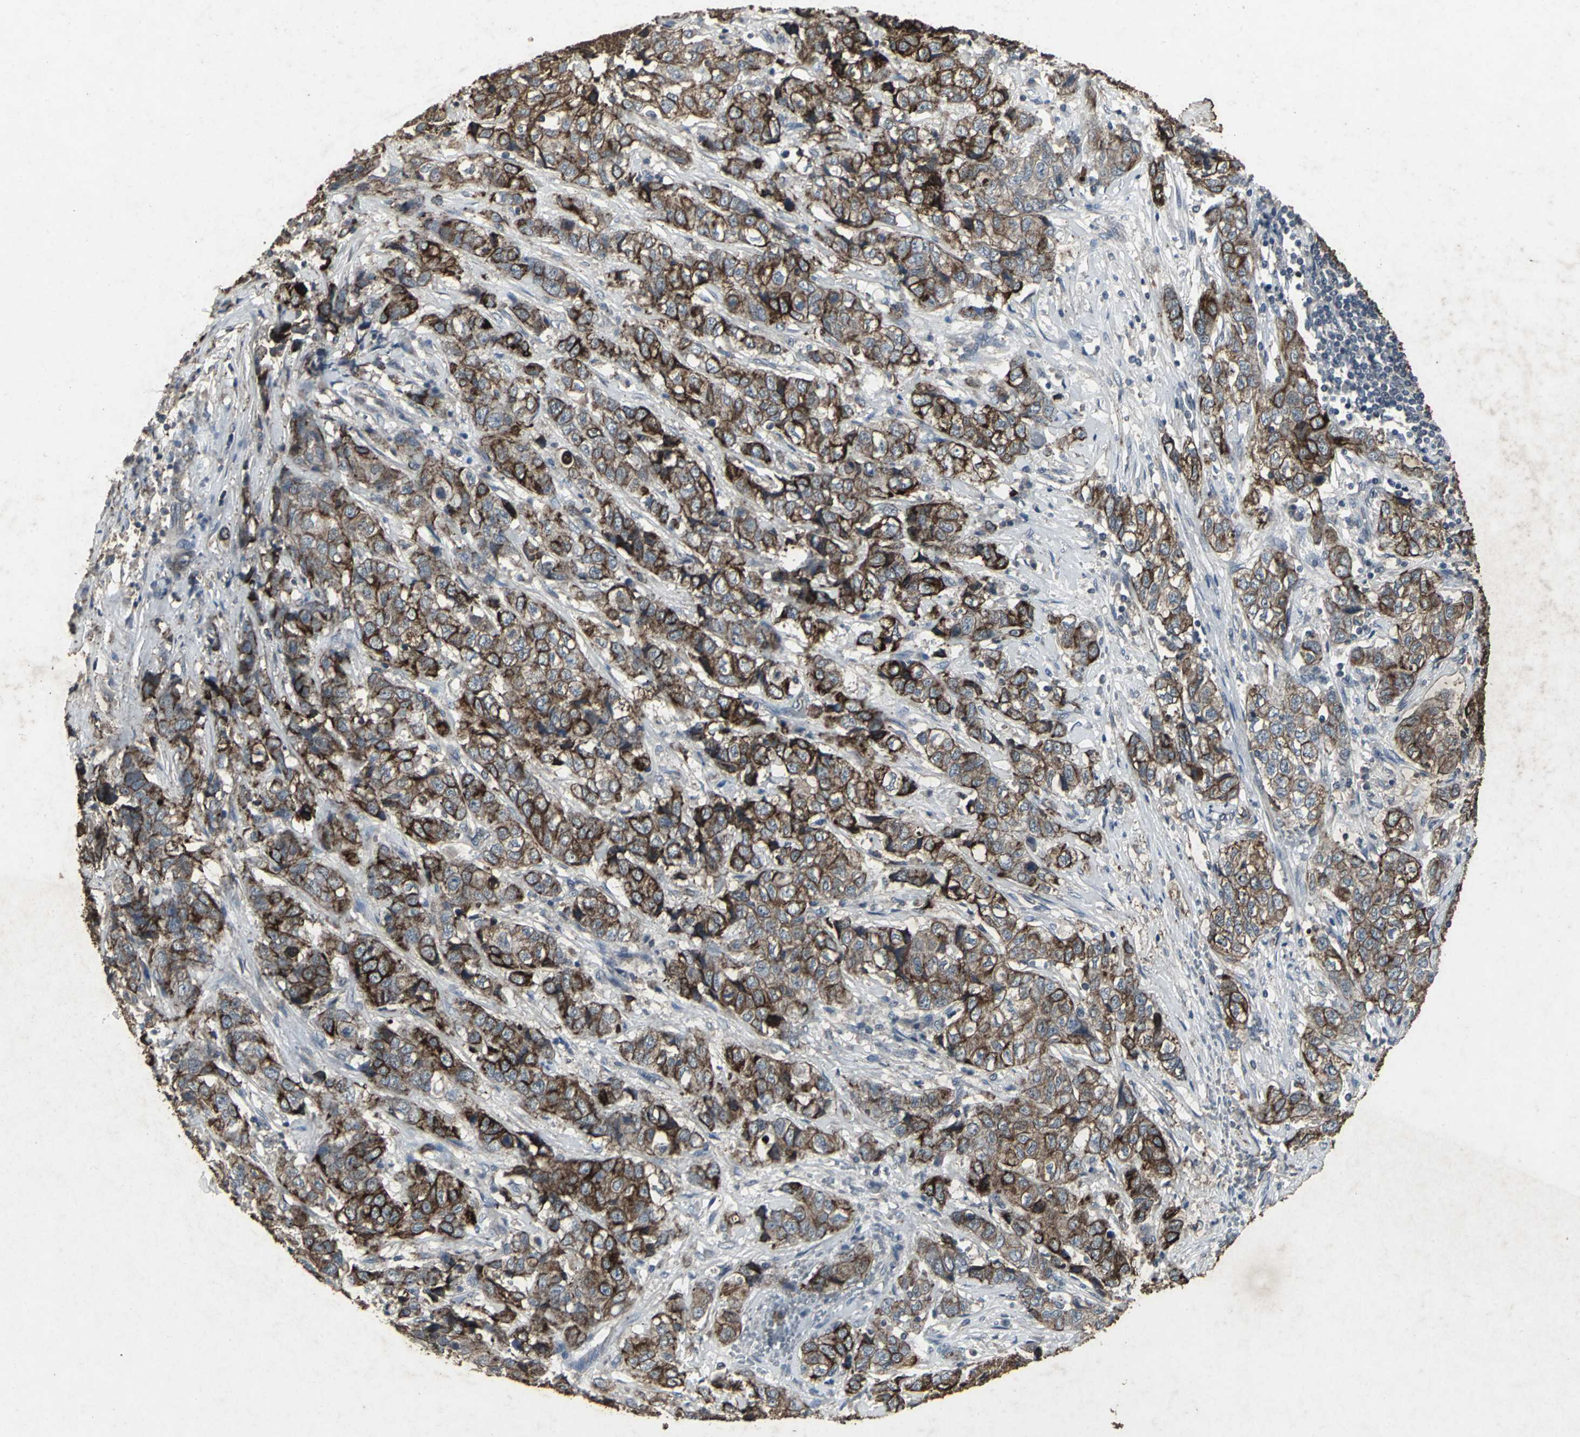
{"staining": {"intensity": "strong", "quantity": ">75%", "location": "cytoplasmic/membranous"}, "tissue": "stomach cancer", "cell_type": "Tumor cells", "image_type": "cancer", "snomed": [{"axis": "morphology", "description": "Adenocarcinoma, NOS"}, {"axis": "topography", "description": "Stomach"}], "caption": "High-power microscopy captured an immunohistochemistry photomicrograph of stomach cancer (adenocarcinoma), revealing strong cytoplasmic/membranous positivity in about >75% of tumor cells.", "gene": "CCR9", "patient": {"sex": "male", "age": 48}}